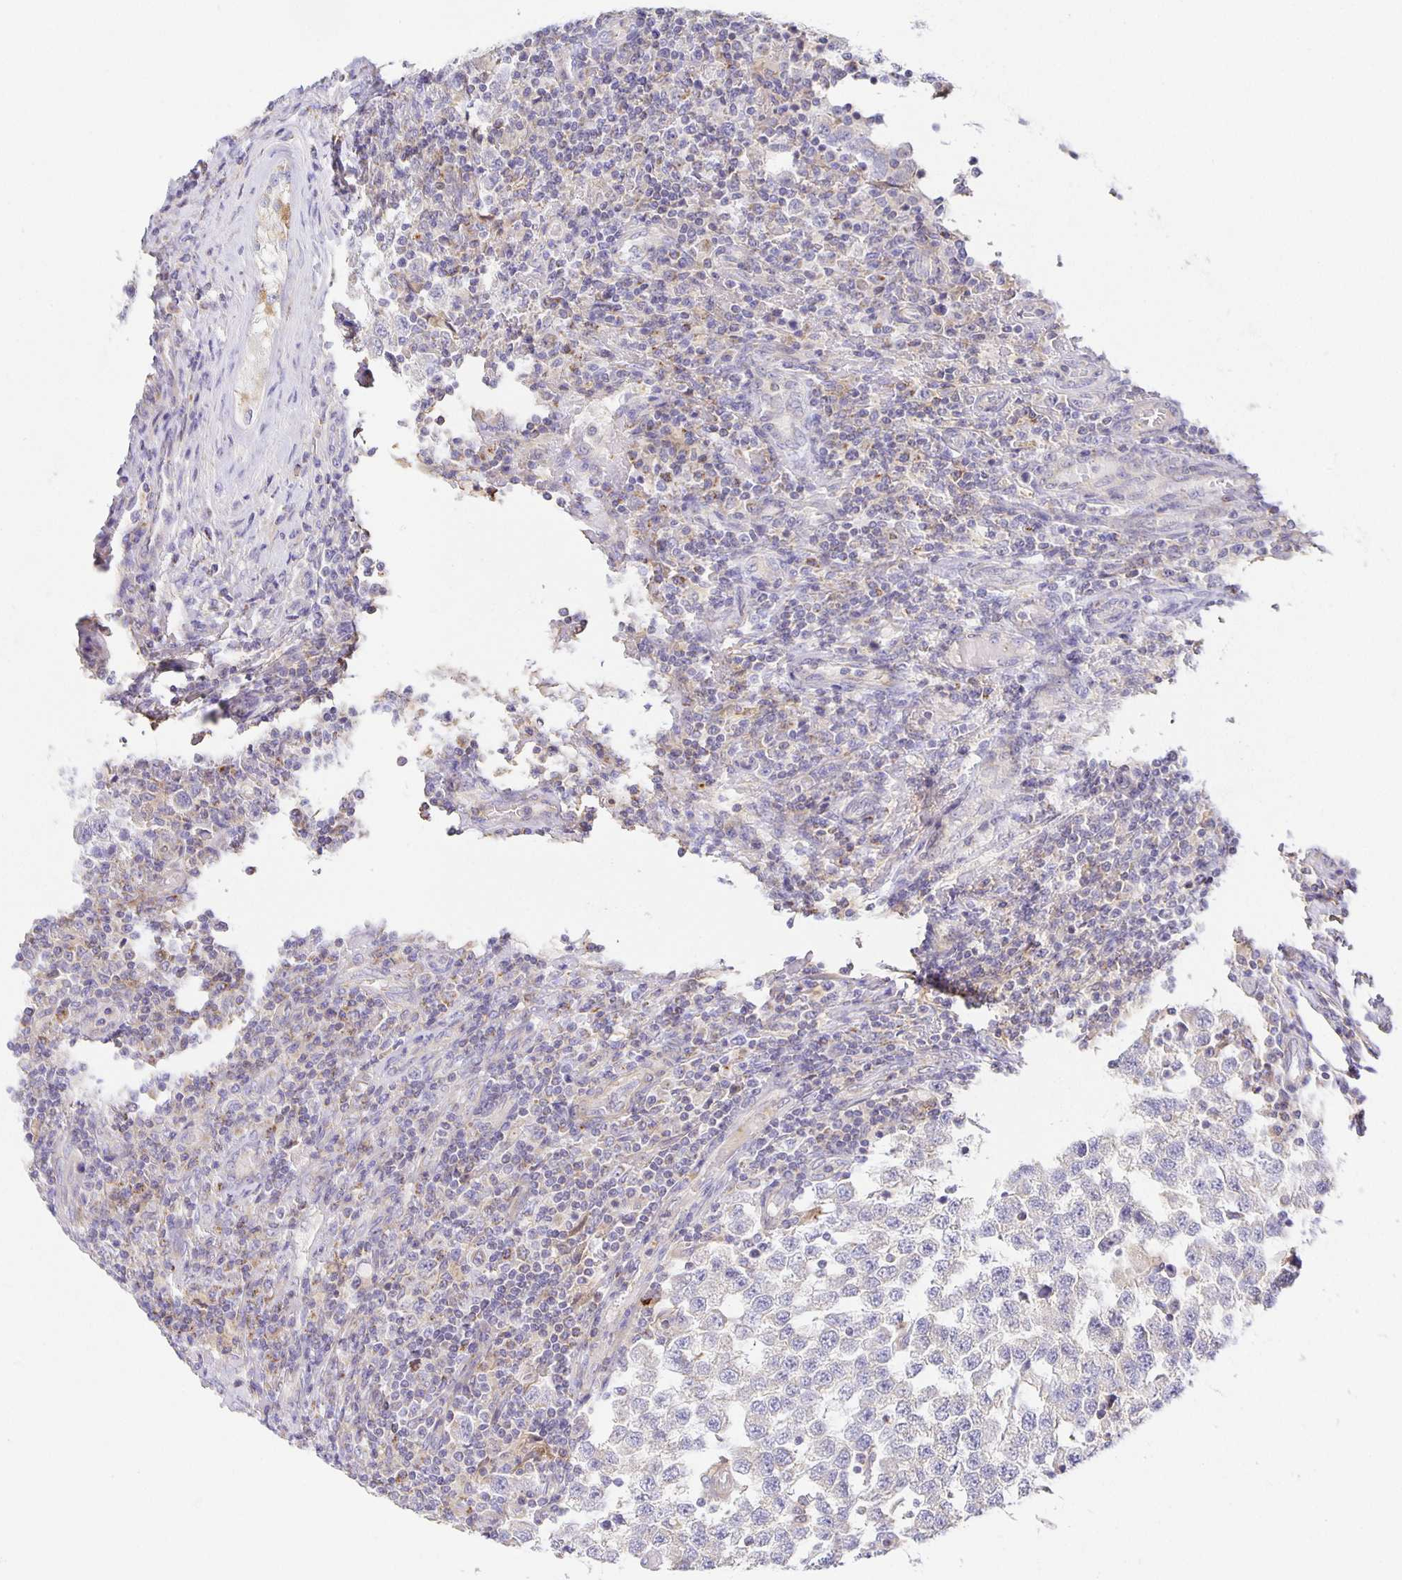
{"staining": {"intensity": "negative", "quantity": "none", "location": "none"}, "tissue": "testis cancer", "cell_type": "Tumor cells", "image_type": "cancer", "snomed": [{"axis": "morphology", "description": "Seminoma, NOS"}, {"axis": "topography", "description": "Testis"}], "caption": "Immunohistochemical staining of human testis cancer (seminoma) reveals no significant staining in tumor cells.", "gene": "FLRT3", "patient": {"sex": "male", "age": 34}}